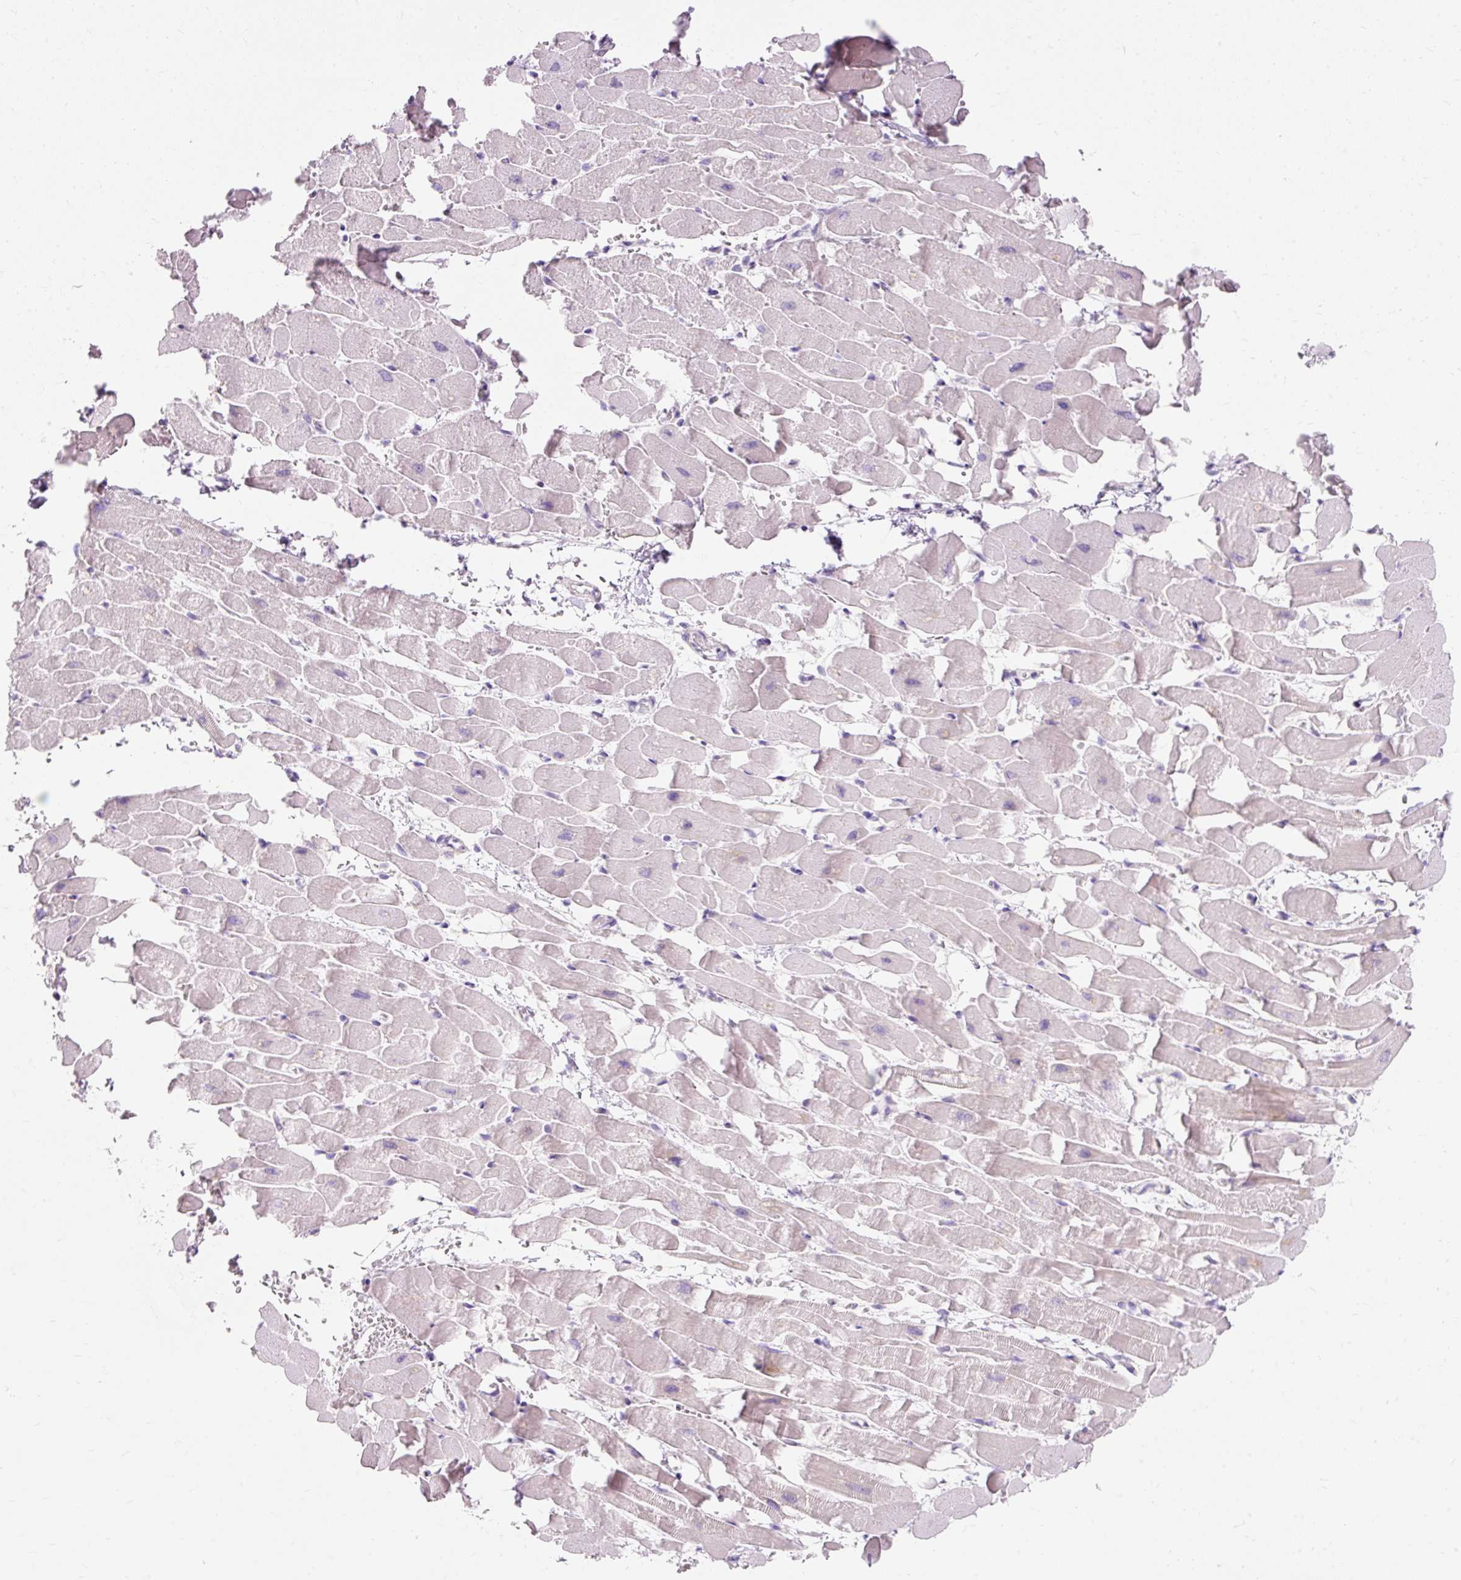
{"staining": {"intensity": "negative", "quantity": "none", "location": "none"}, "tissue": "heart muscle", "cell_type": "Cardiomyocytes", "image_type": "normal", "snomed": [{"axis": "morphology", "description": "Normal tissue, NOS"}, {"axis": "topography", "description": "Heart"}], "caption": "DAB immunohistochemical staining of normal human heart muscle demonstrates no significant staining in cardiomyocytes. (Stains: DAB IHC with hematoxylin counter stain, Microscopy: brightfield microscopy at high magnification).", "gene": "TMEM213", "patient": {"sex": "male", "age": 37}}